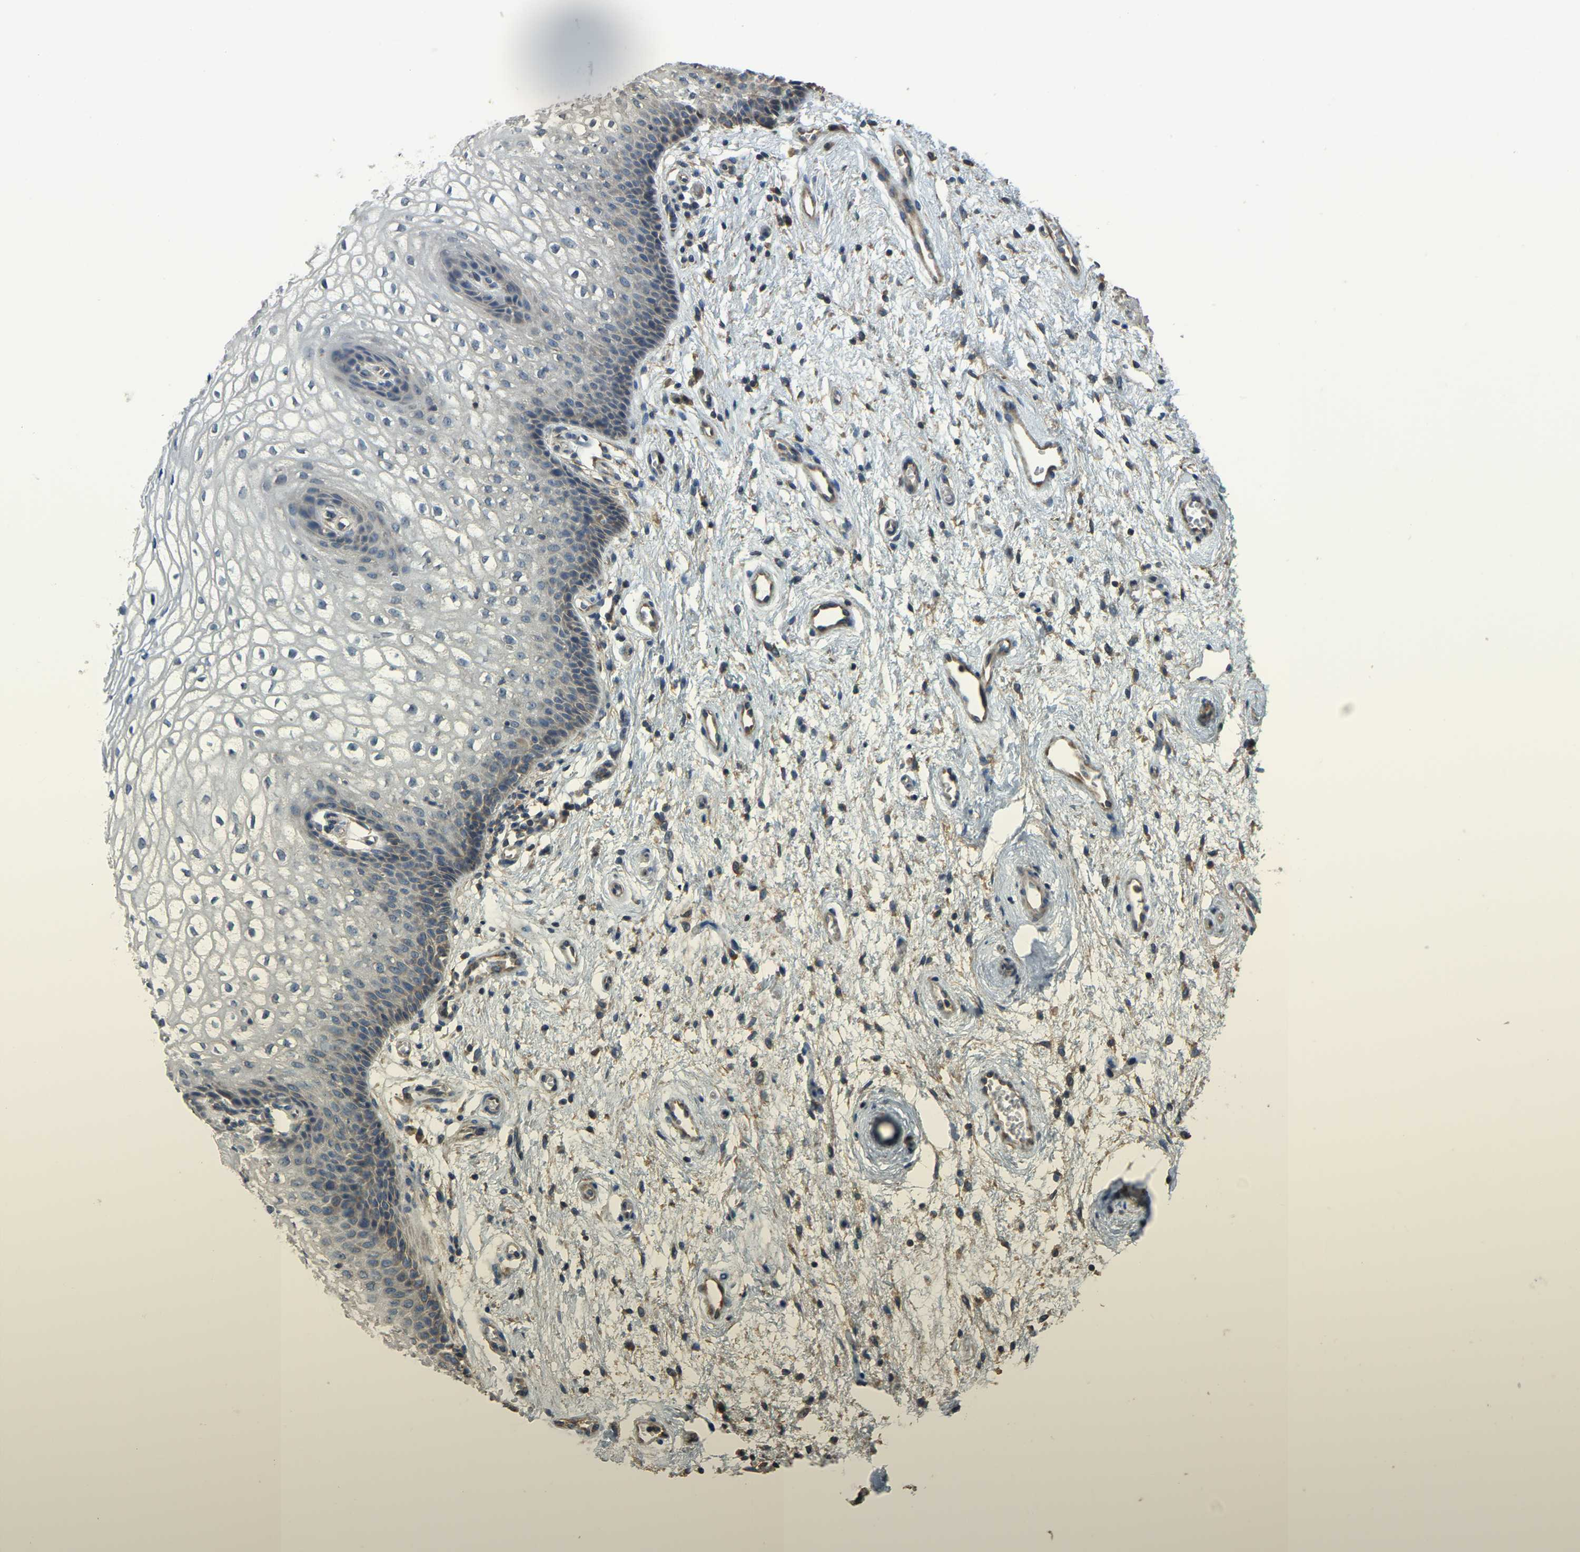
{"staining": {"intensity": "moderate", "quantity": "<25%", "location": "cytoplasmic/membranous"}, "tissue": "vagina", "cell_type": "Squamous epithelial cells", "image_type": "normal", "snomed": [{"axis": "morphology", "description": "Normal tissue, NOS"}, {"axis": "topography", "description": "Vagina"}], "caption": "The immunohistochemical stain highlights moderate cytoplasmic/membranous positivity in squamous epithelial cells of unremarkable vagina. (brown staining indicates protein expression, while blue staining denotes nuclei).", "gene": "GNG2", "patient": {"sex": "female", "age": 34}}